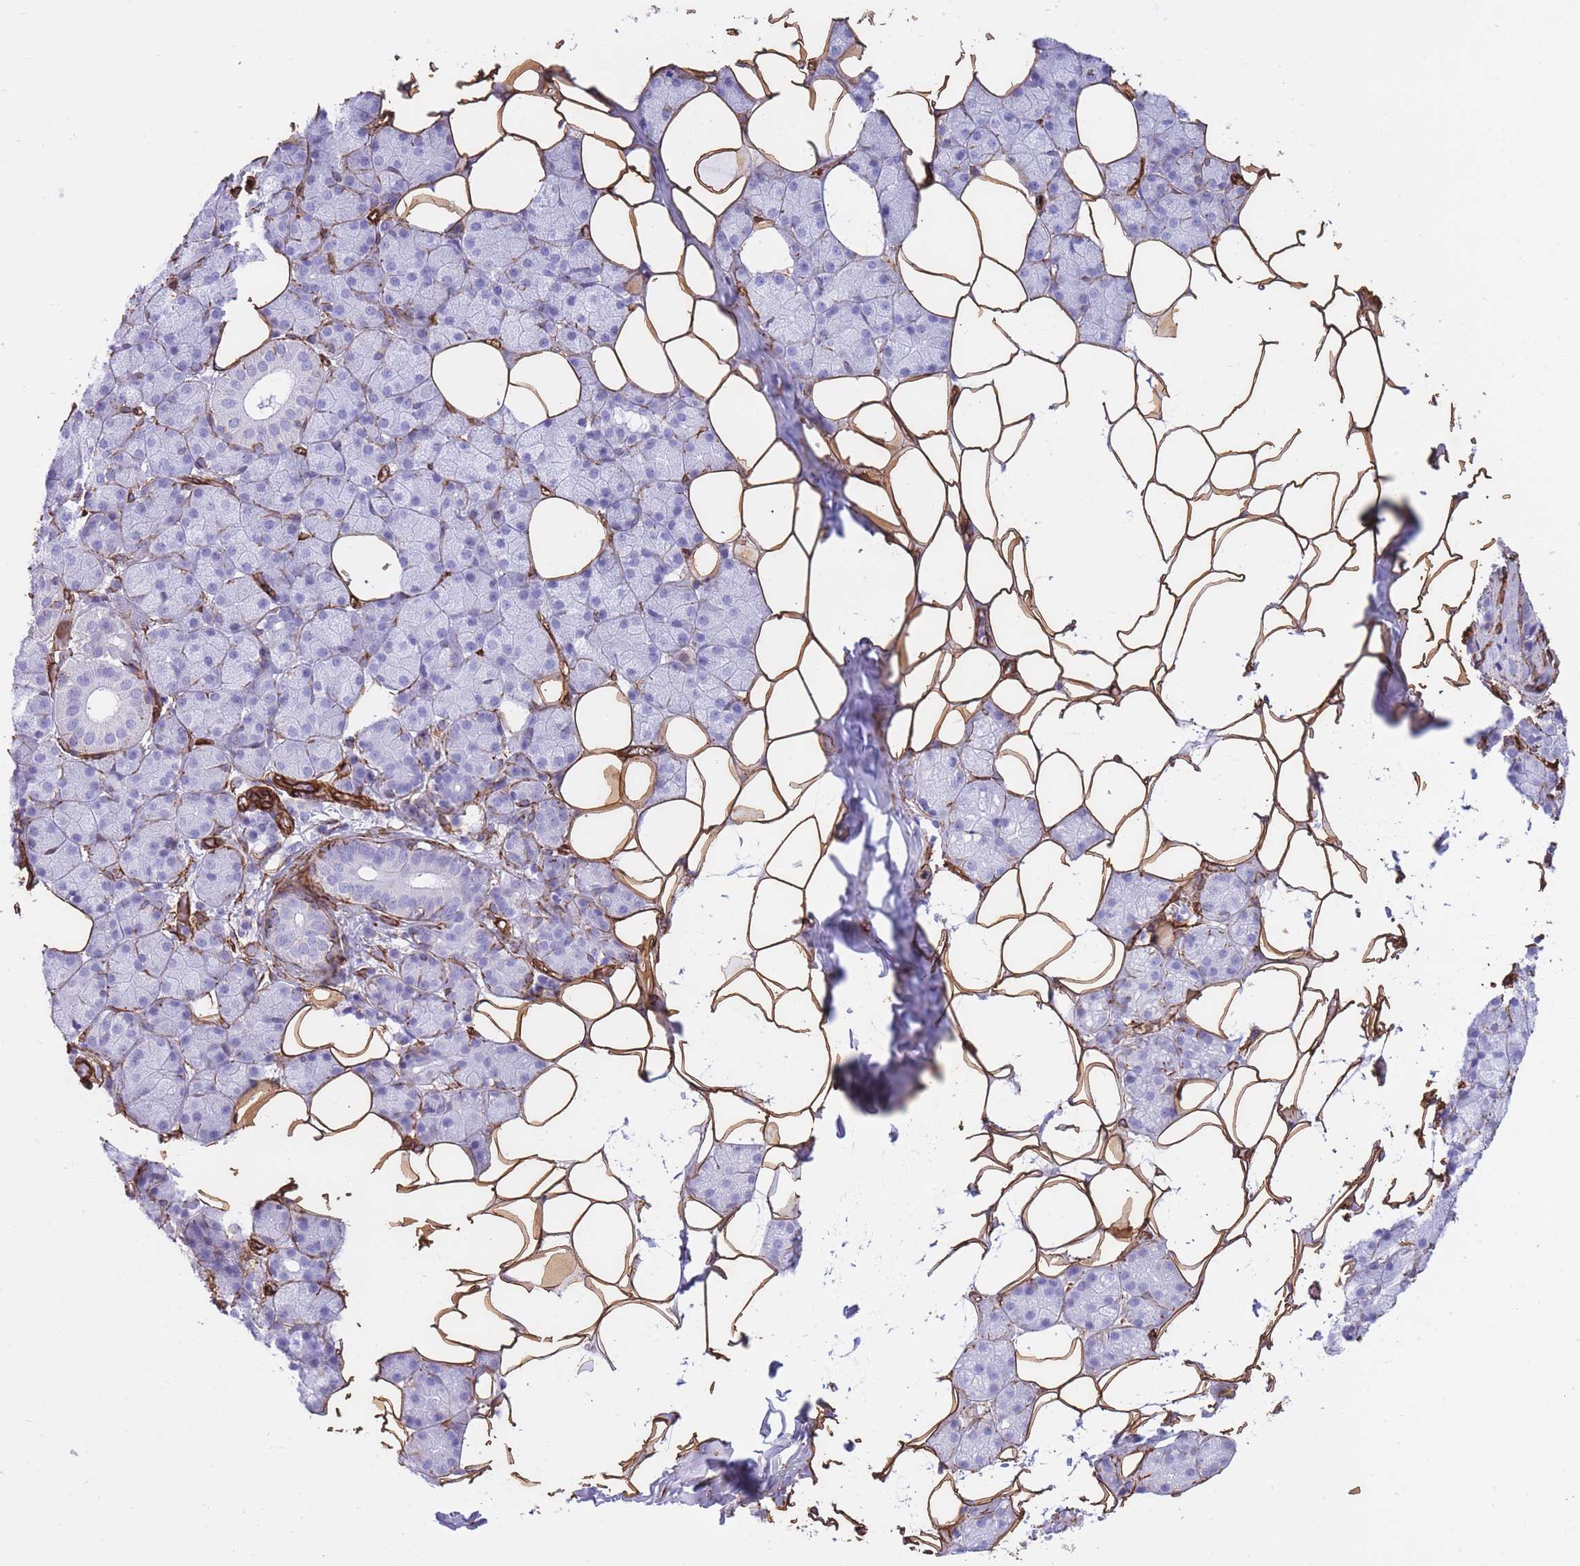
{"staining": {"intensity": "negative", "quantity": "none", "location": "none"}, "tissue": "salivary gland", "cell_type": "Glandular cells", "image_type": "normal", "snomed": [{"axis": "morphology", "description": "Normal tissue, NOS"}, {"axis": "topography", "description": "Salivary gland"}], "caption": "Glandular cells show no significant protein staining in unremarkable salivary gland.", "gene": "CAVIN1", "patient": {"sex": "female", "age": 33}}